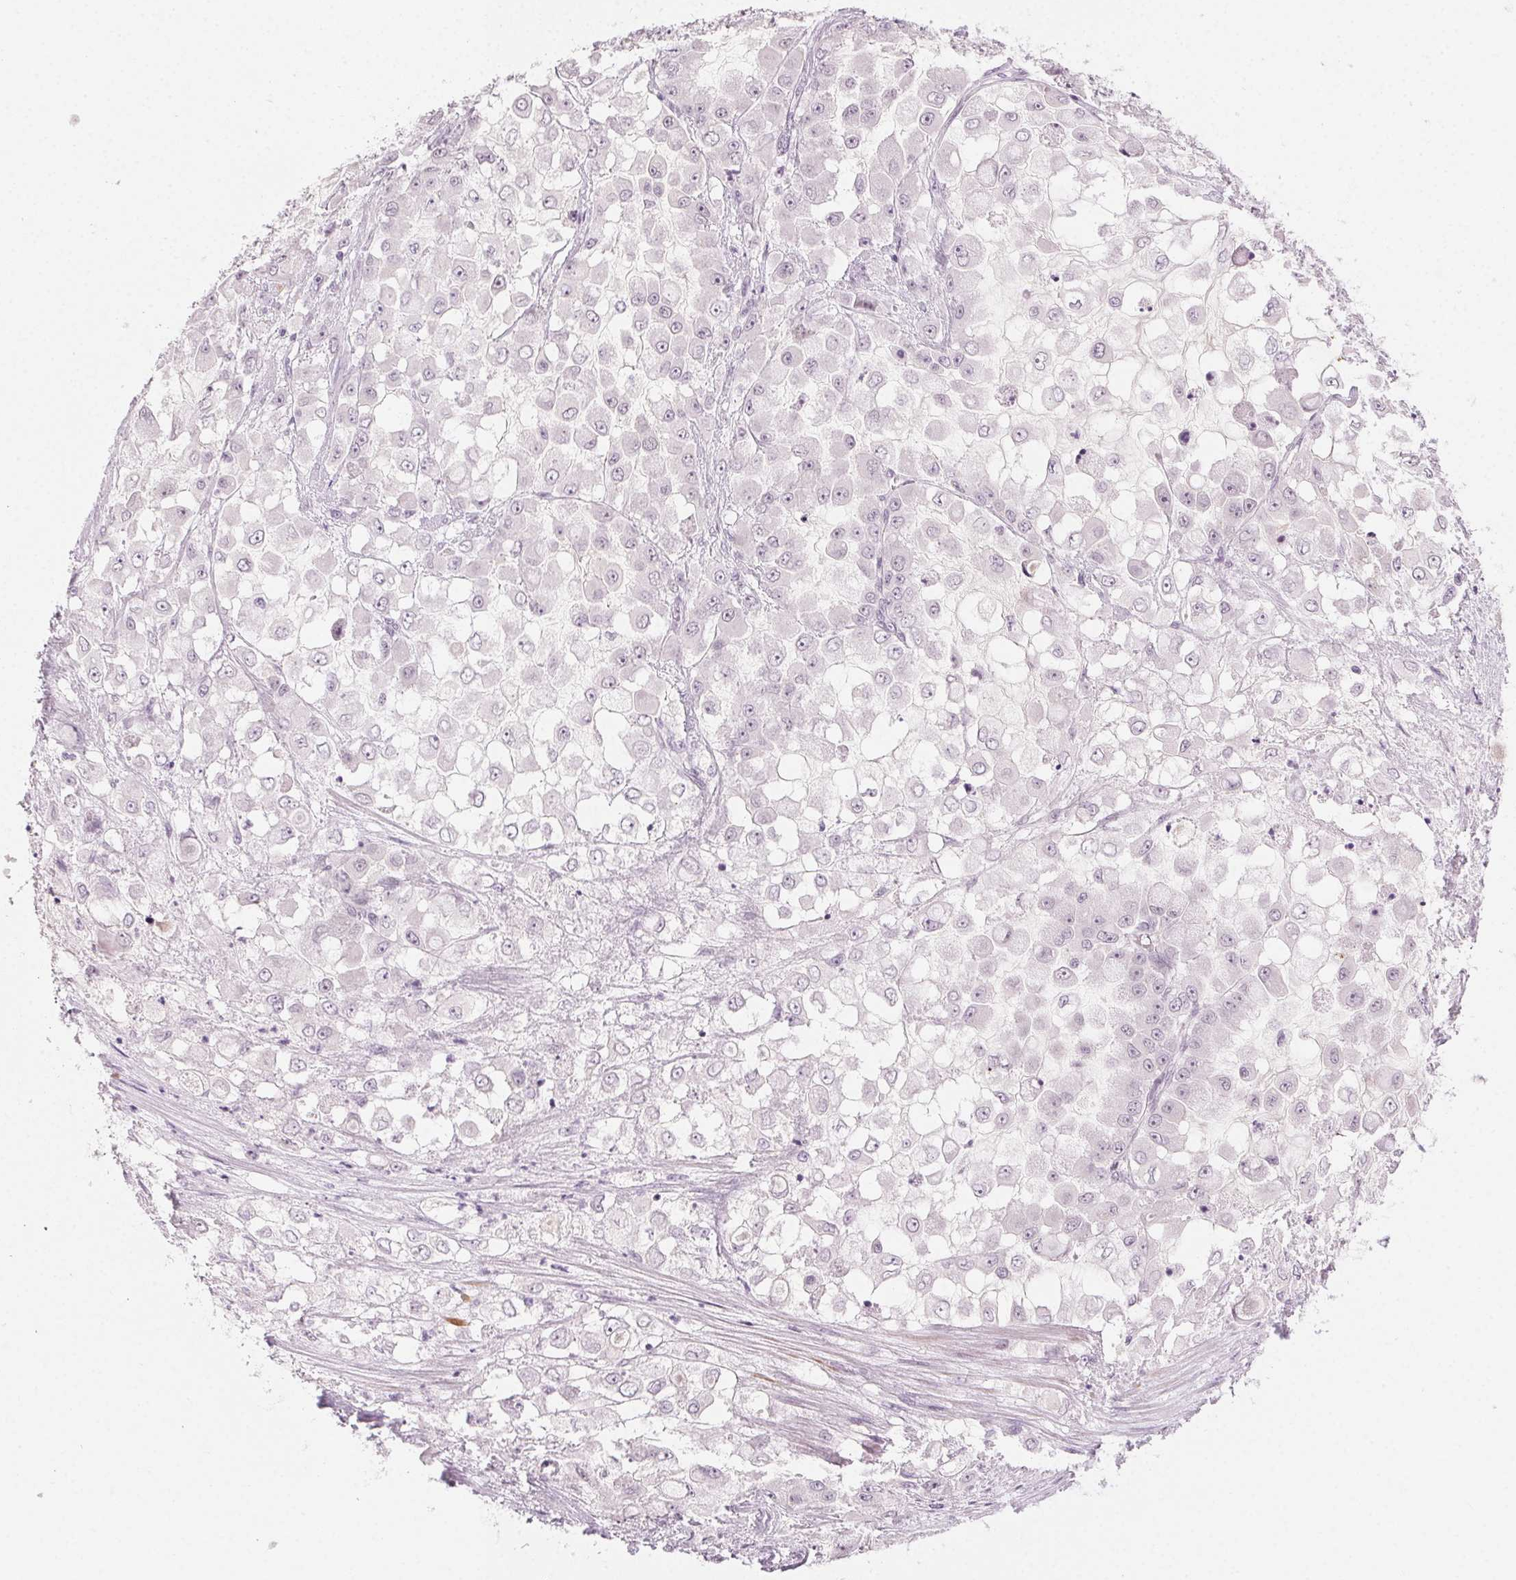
{"staining": {"intensity": "negative", "quantity": "none", "location": "none"}, "tissue": "stomach cancer", "cell_type": "Tumor cells", "image_type": "cancer", "snomed": [{"axis": "morphology", "description": "Adenocarcinoma, NOS"}, {"axis": "topography", "description": "Stomach"}], "caption": "This micrograph is of stomach cancer stained with IHC to label a protein in brown with the nuclei are counter-stained blue. There is no positivity in tumor cells.", "gene": "HSF5", "patient": {"sex": "female", "age": 76}}